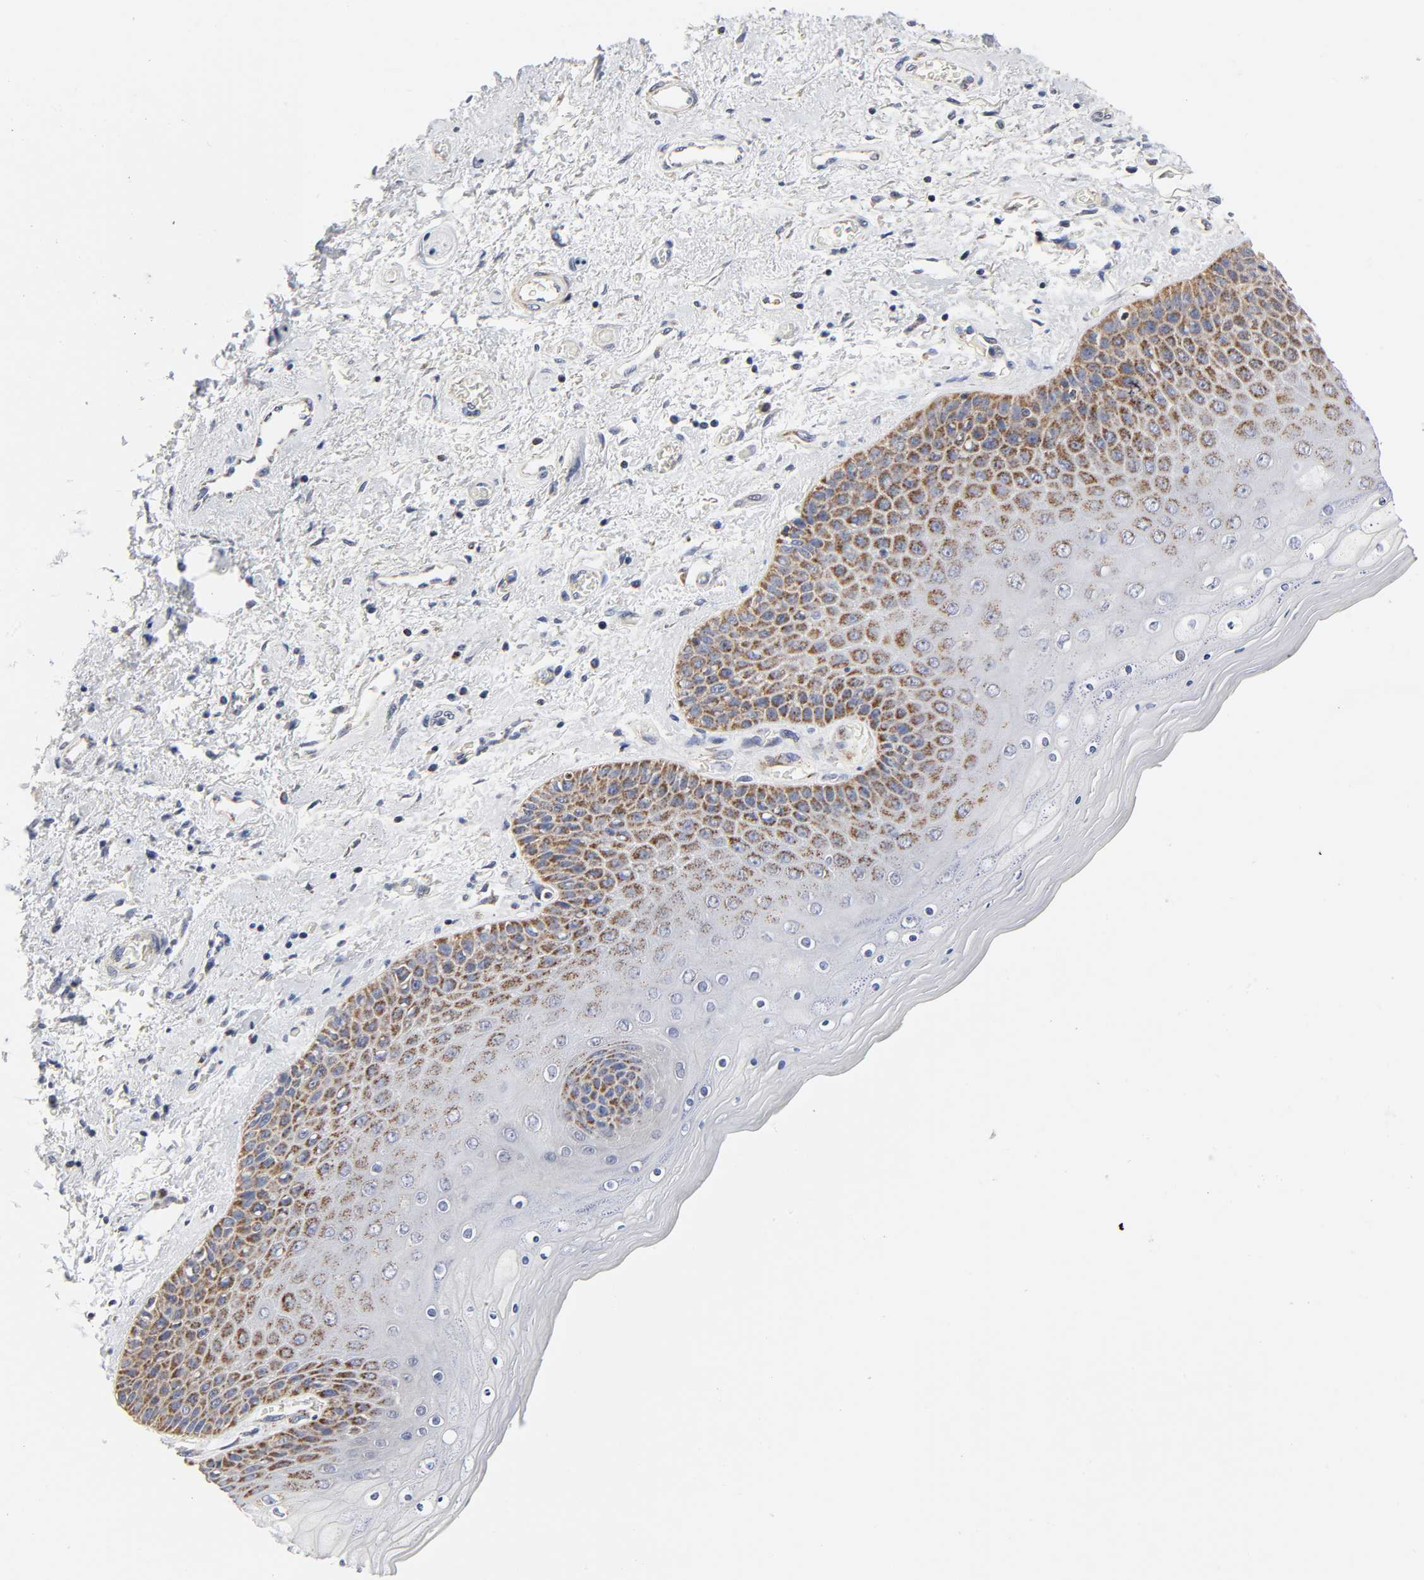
{"staining": {"intensity": "moderate", "quantity": "25%-75%", "location": "cytoplasmic/membranous"}, "tissue": "skin", "cell_type": "Epidermal cells", "image_type": "normal", "snomed": [{"axis": "morphology", "description": "Normal tissue, NOS"}, {"axis": "topography", "description": "Anal"}], "caption": "Protein expression analysis of benign human skin reveals moderate cytoplasmic/membranous staining in approximately 25%-75% of epidermal cells.", "gene": "AOPEP", "patient": {"sex": "female", "age": 46}}